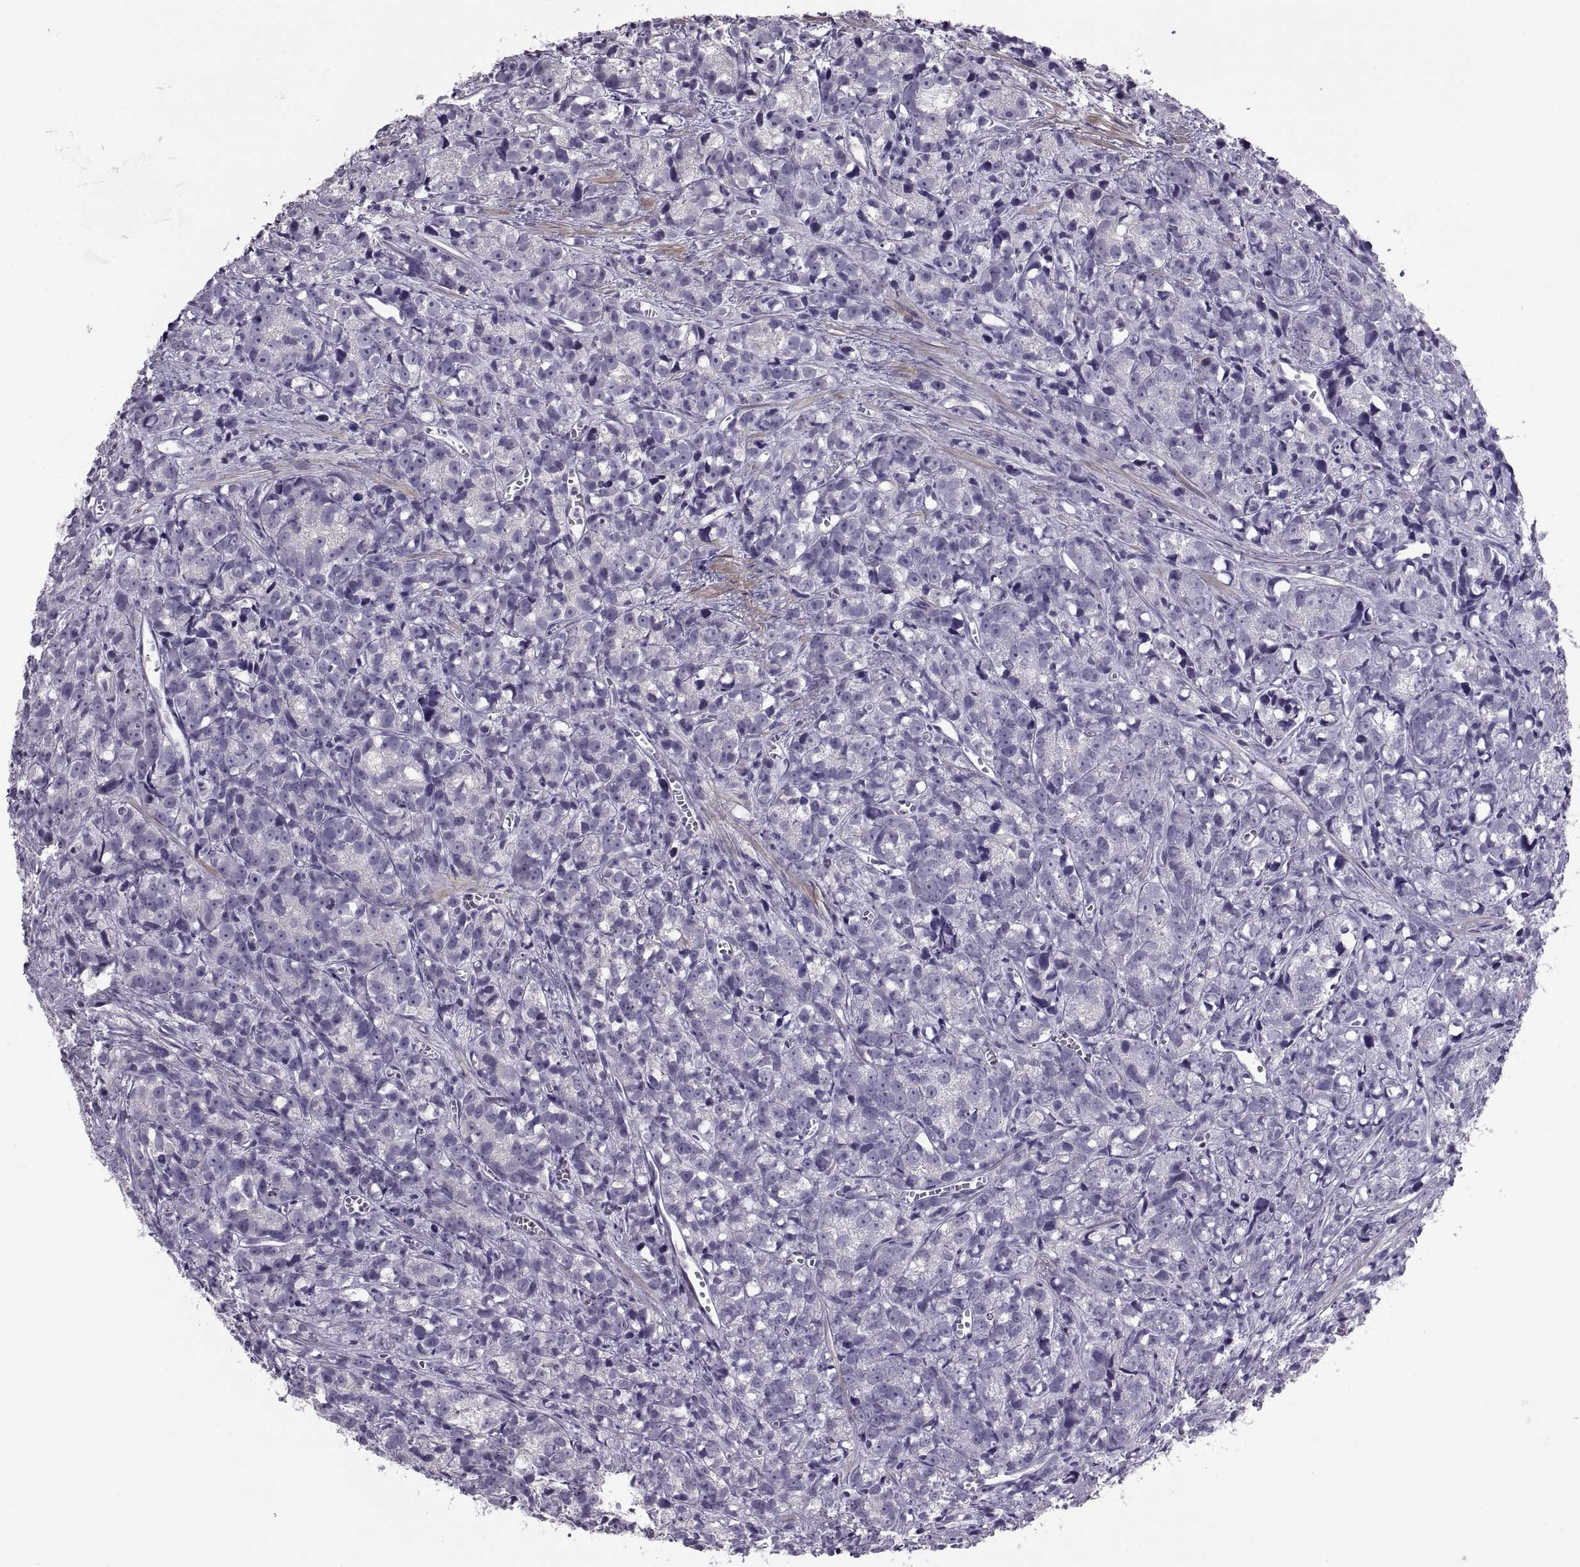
{"staining": {"intensity": "negative", "quantity": "none", "location": "none"}, "tissue": "prostate cancer", "cell_type": "Tumor cells", "image_type": "cancer", "snomed": [{"axis": "morphology", "description": "Adenocarcinoma, High grade"}, {"axis": "topography", "description": "Prostate"}], "caption": "Immunohistochemistry (IHC) micrograph of human adenocarcinoma (high-grade) (prostate) stained for a protein (brown), which shows no staining in tumor cells.", "gene": "BSPH1", "patient": {"sex": "male", "age": 77}}